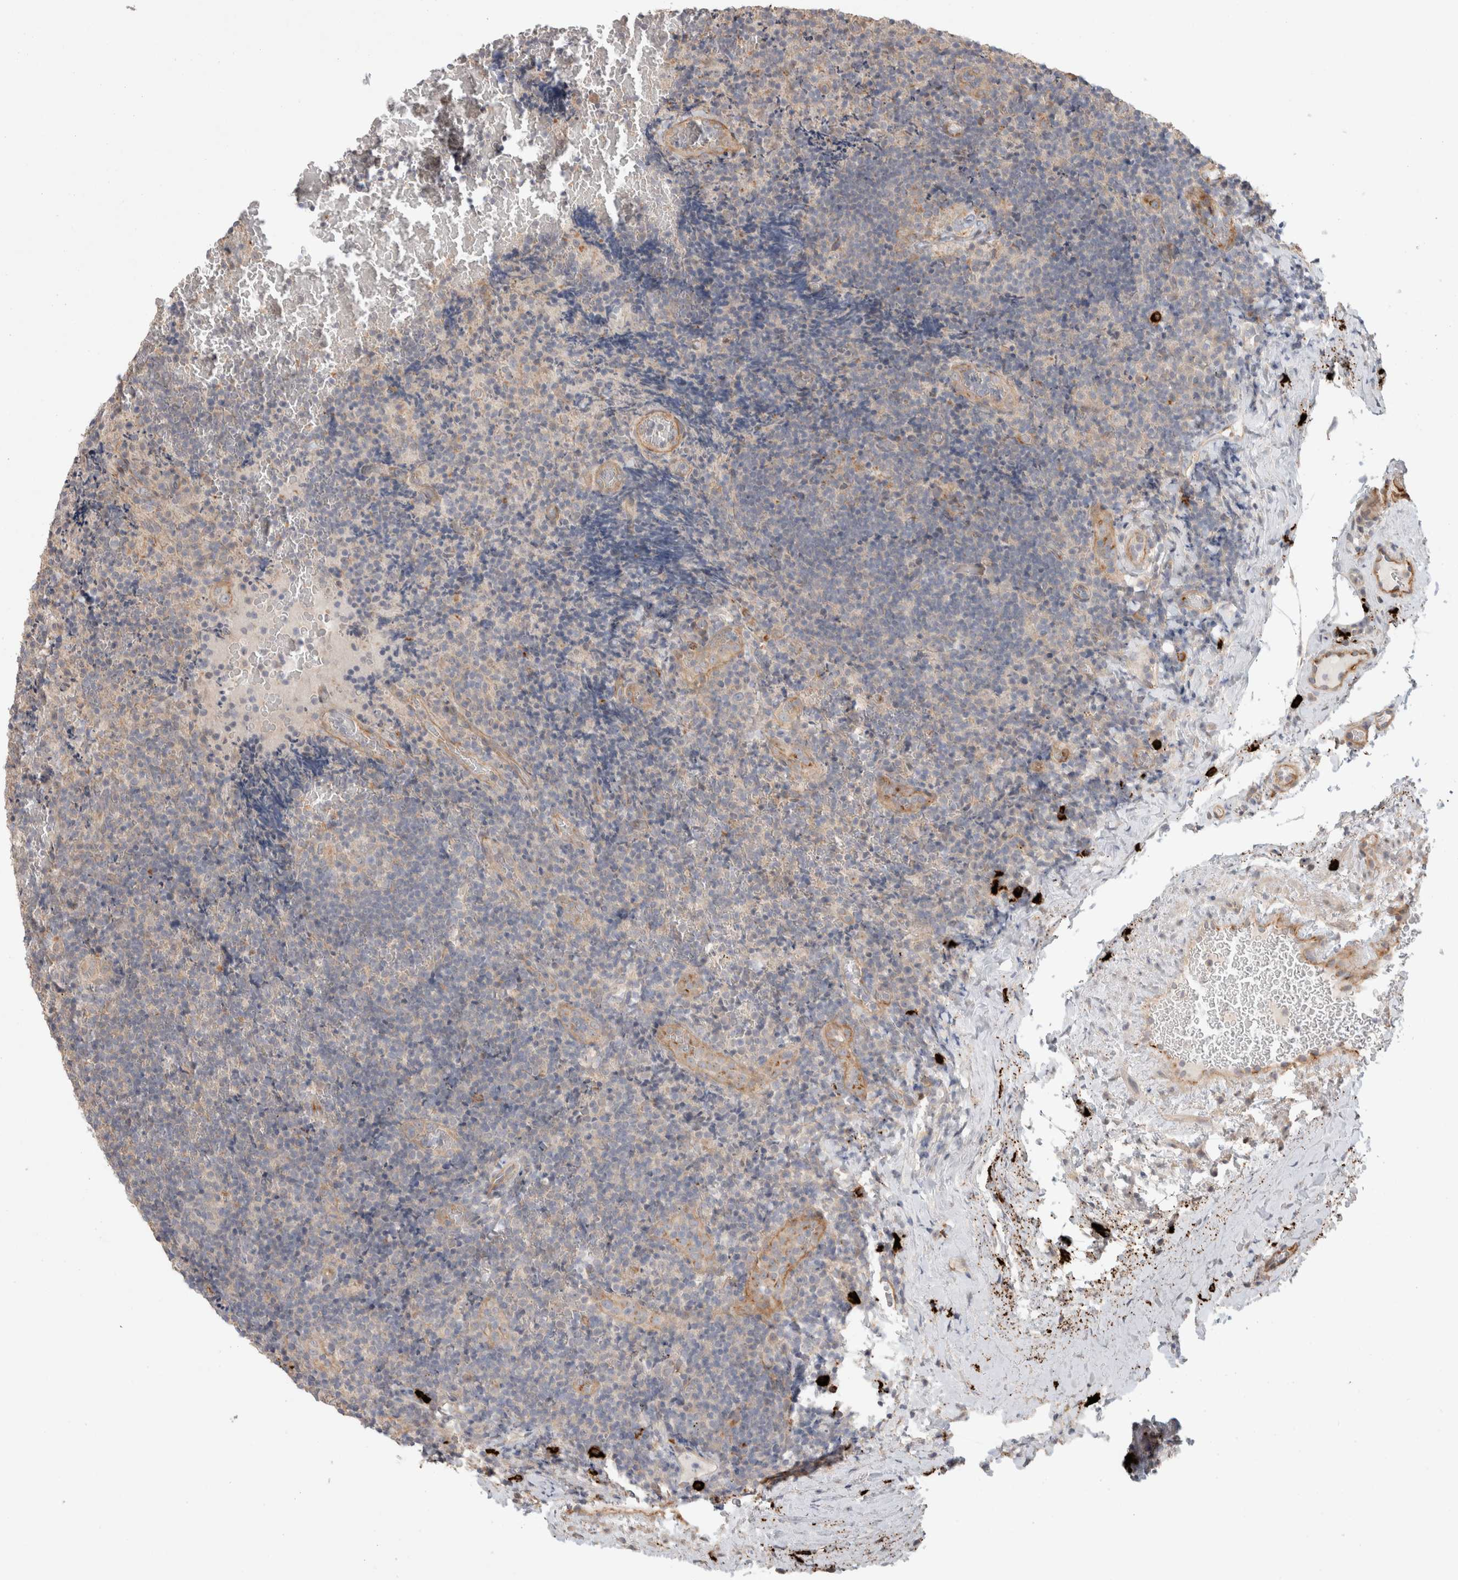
{"staining": {"intensity": "negative", "quantity": "none", "location": "none"}, "tissue": "lymphoma", "cell_type": "Tumor cells", "image_type": "cancer", "snomed": [{"axis": "morphology", "description": "Malignant lymphoma, non-Hodgkin's type, High grade"}, {"axis": "topography", "description": "Tonsil"}], "caption": "A photomicrograph of lymphoma stained for a protein reveals no brown staining in tumor cells.", "gene": "HSPG2", "patient": {"sex": "female", "age": 36}}